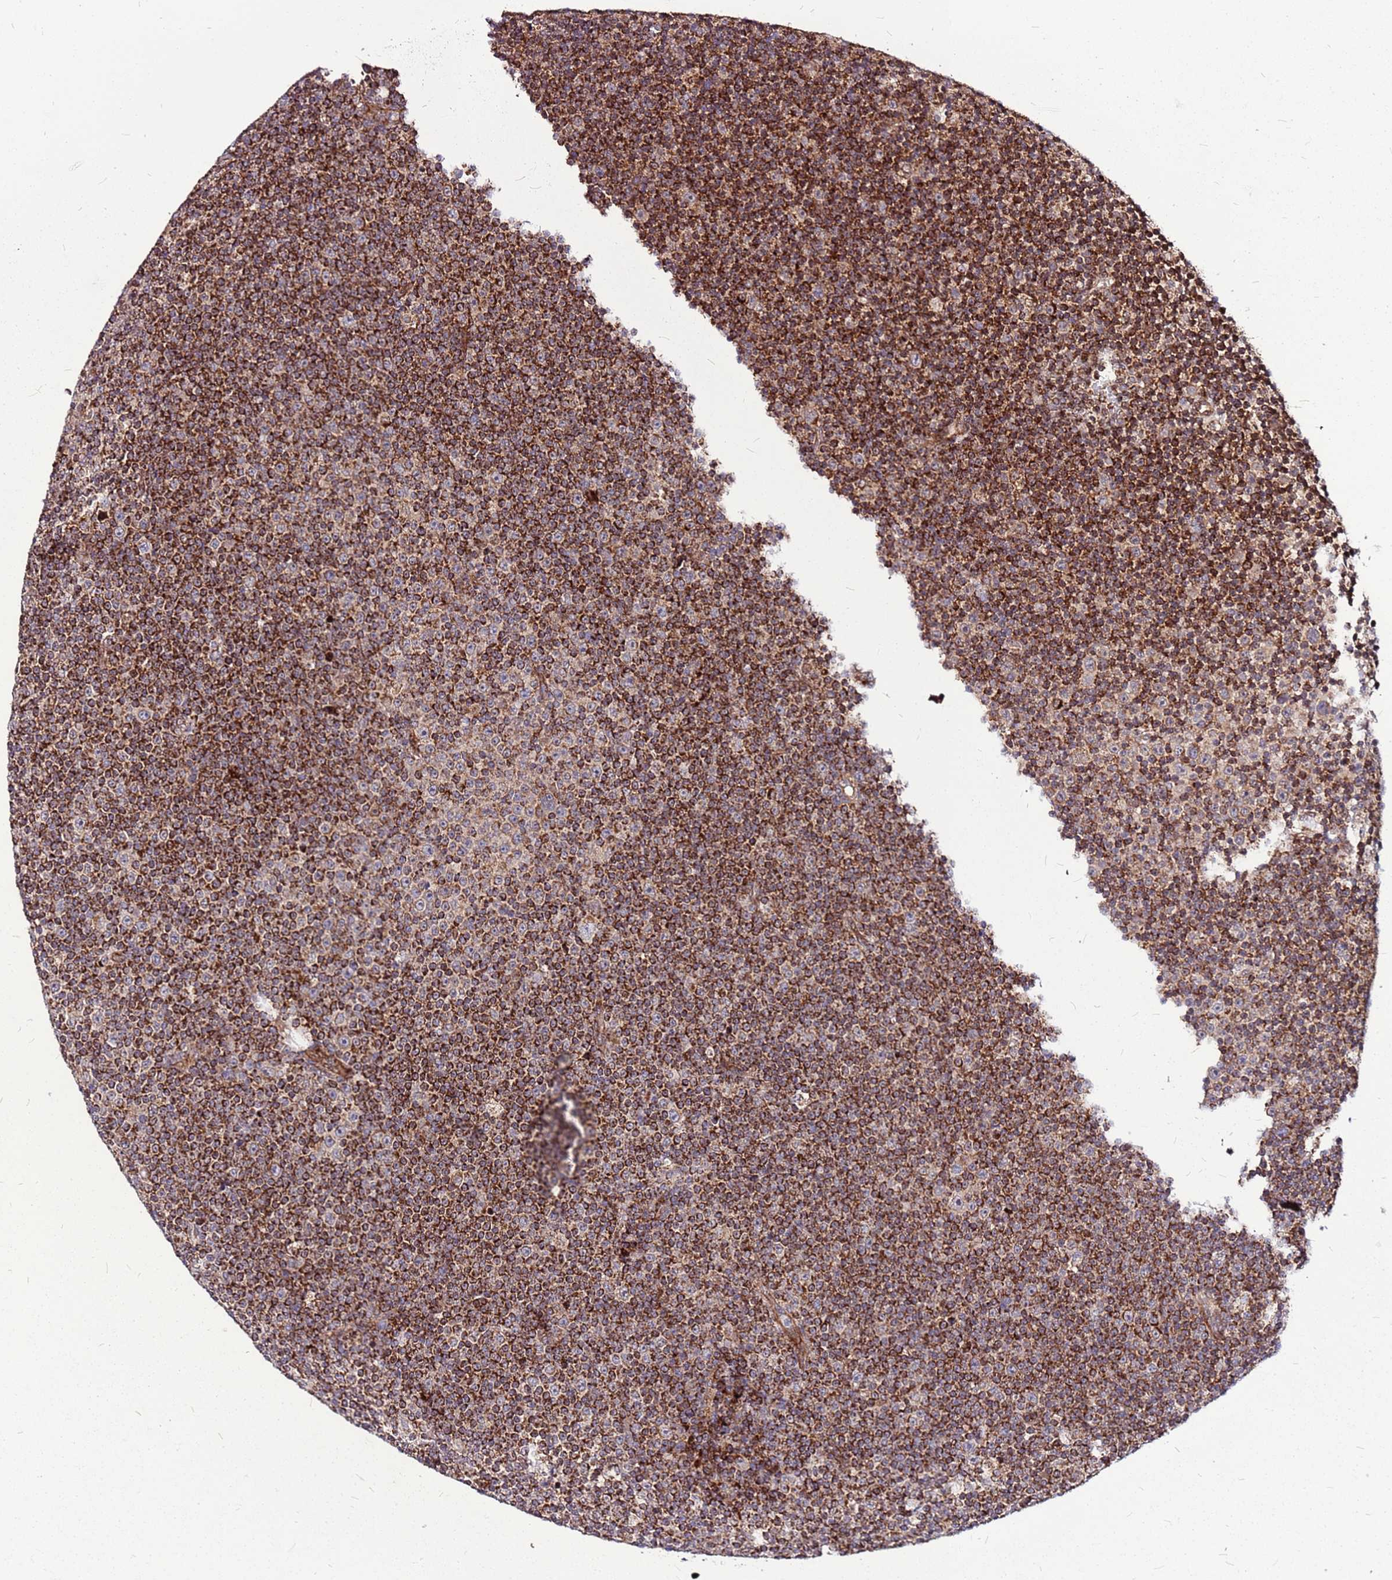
{"staining": {"intensity": "strong", "quantity": ">75%", "location": "cytoplasmic/membranous"}, "tissue": "lymphoma", "cell_type": "Tumor cells", "image_type": "cancer", "snomed": [{"axis": "morphology", "description": "Malignant lymphoma, non-Hodgkin's type, Low grade"}, {"axis": "topography", "description": "Lymph node"}], "caption": "Lymphoma tissue demonstrates strong cytoplasmic/membranous expression in approximately >75% of tumor cells Using DAB (brown) and hematoxylin (blue) stains, captured at high magnification using brightfield microscopy.", "gene": "OR51T1", "patient": {"sex": "female", "age": 67}}